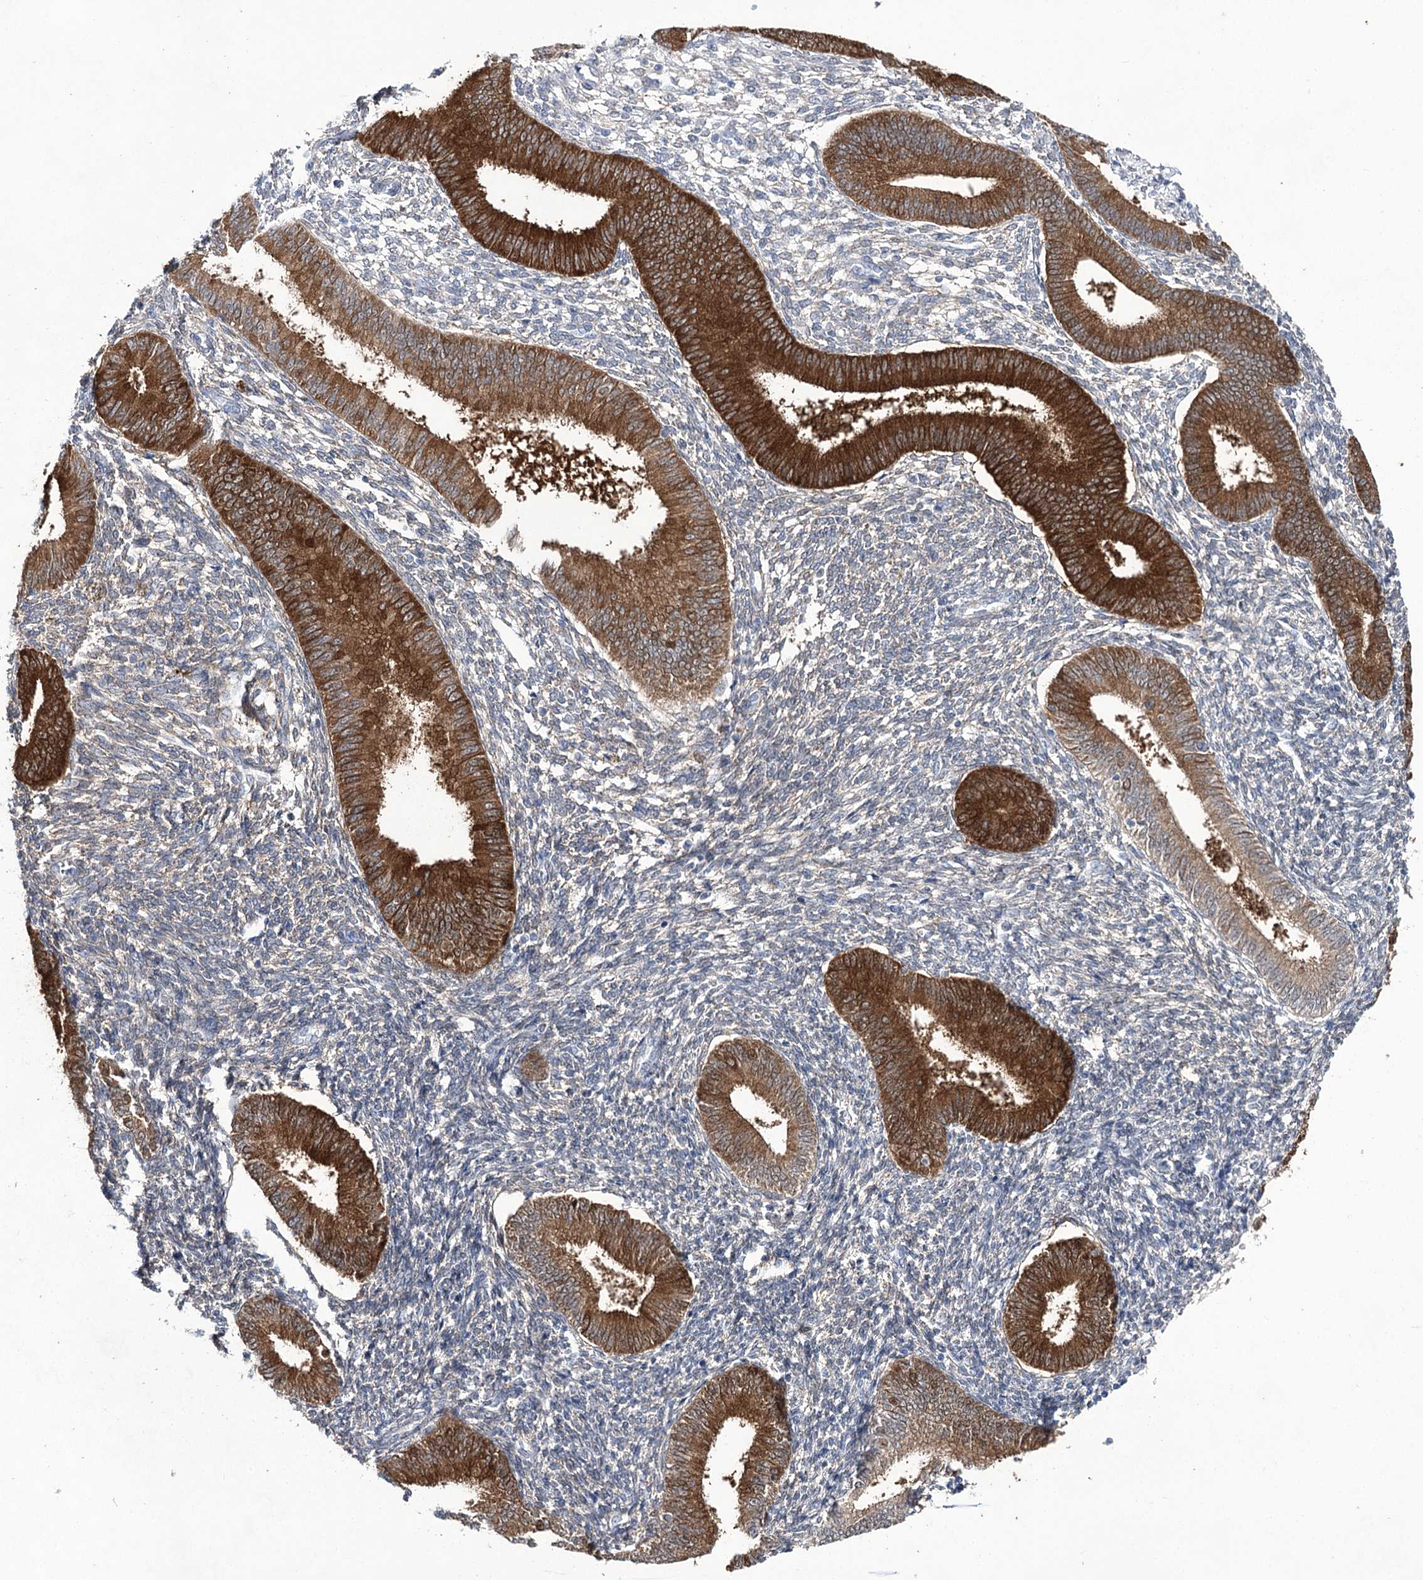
{"staining": {"intensity": "negative", "quantity": "none", "location": "none"}, "tissue": "endometrium", "cell_type": "Cells in endometrial stroma", "image_type": "normal", "snomed": [{"axis": "morphology", "description": "Normal tissue, NOS"}, {"axis": "topography", "description": "Uterus"}, {"axis": "topography", "description": "Endometrium"}], "caption": "The IHC photomicrograph has no significant positivity in cells in endometrial stroma of endometrium.", "gene": "UGDH", "patient": {"sex": "female", "age": 48}}